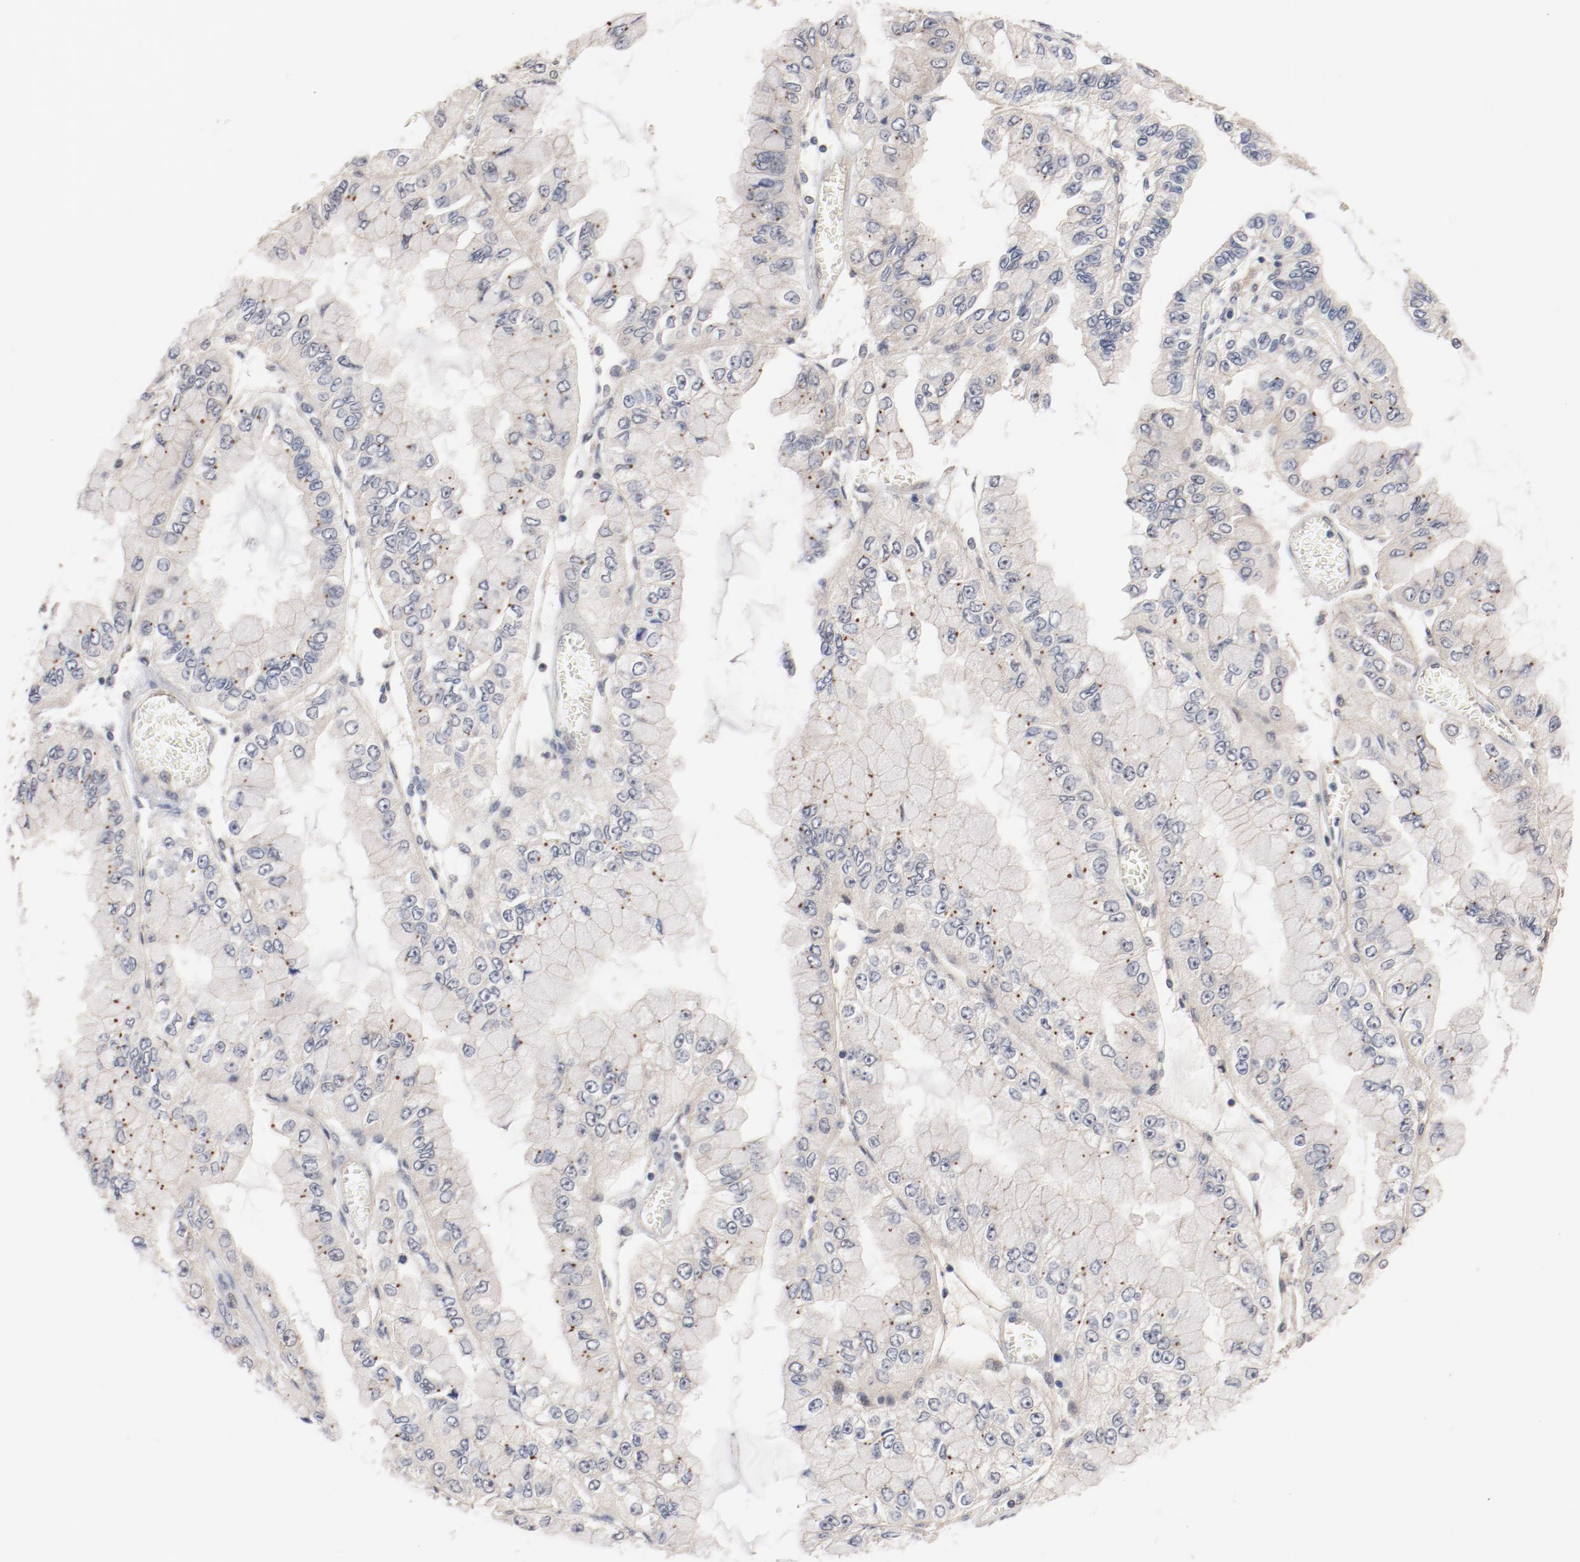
{"staining": {"intensity": "negative", "quantity": "none", "location": "none"}, "tissue": "liver cancer", "cell_type": "Tumor cells", "image_type": "cancer", "snomed": [{"axis": "morphology", "description": "Cholangiocarcinoma"}, {"axis": "topography", "description": "Liver"}], "caption": "Histopathology image shows no protein positivity in tumor cells of liver cancer tissue. Nuclei are stained in blue.", "gene": "PITPNM2", "patient": {"sex": "female", "age": 79}}